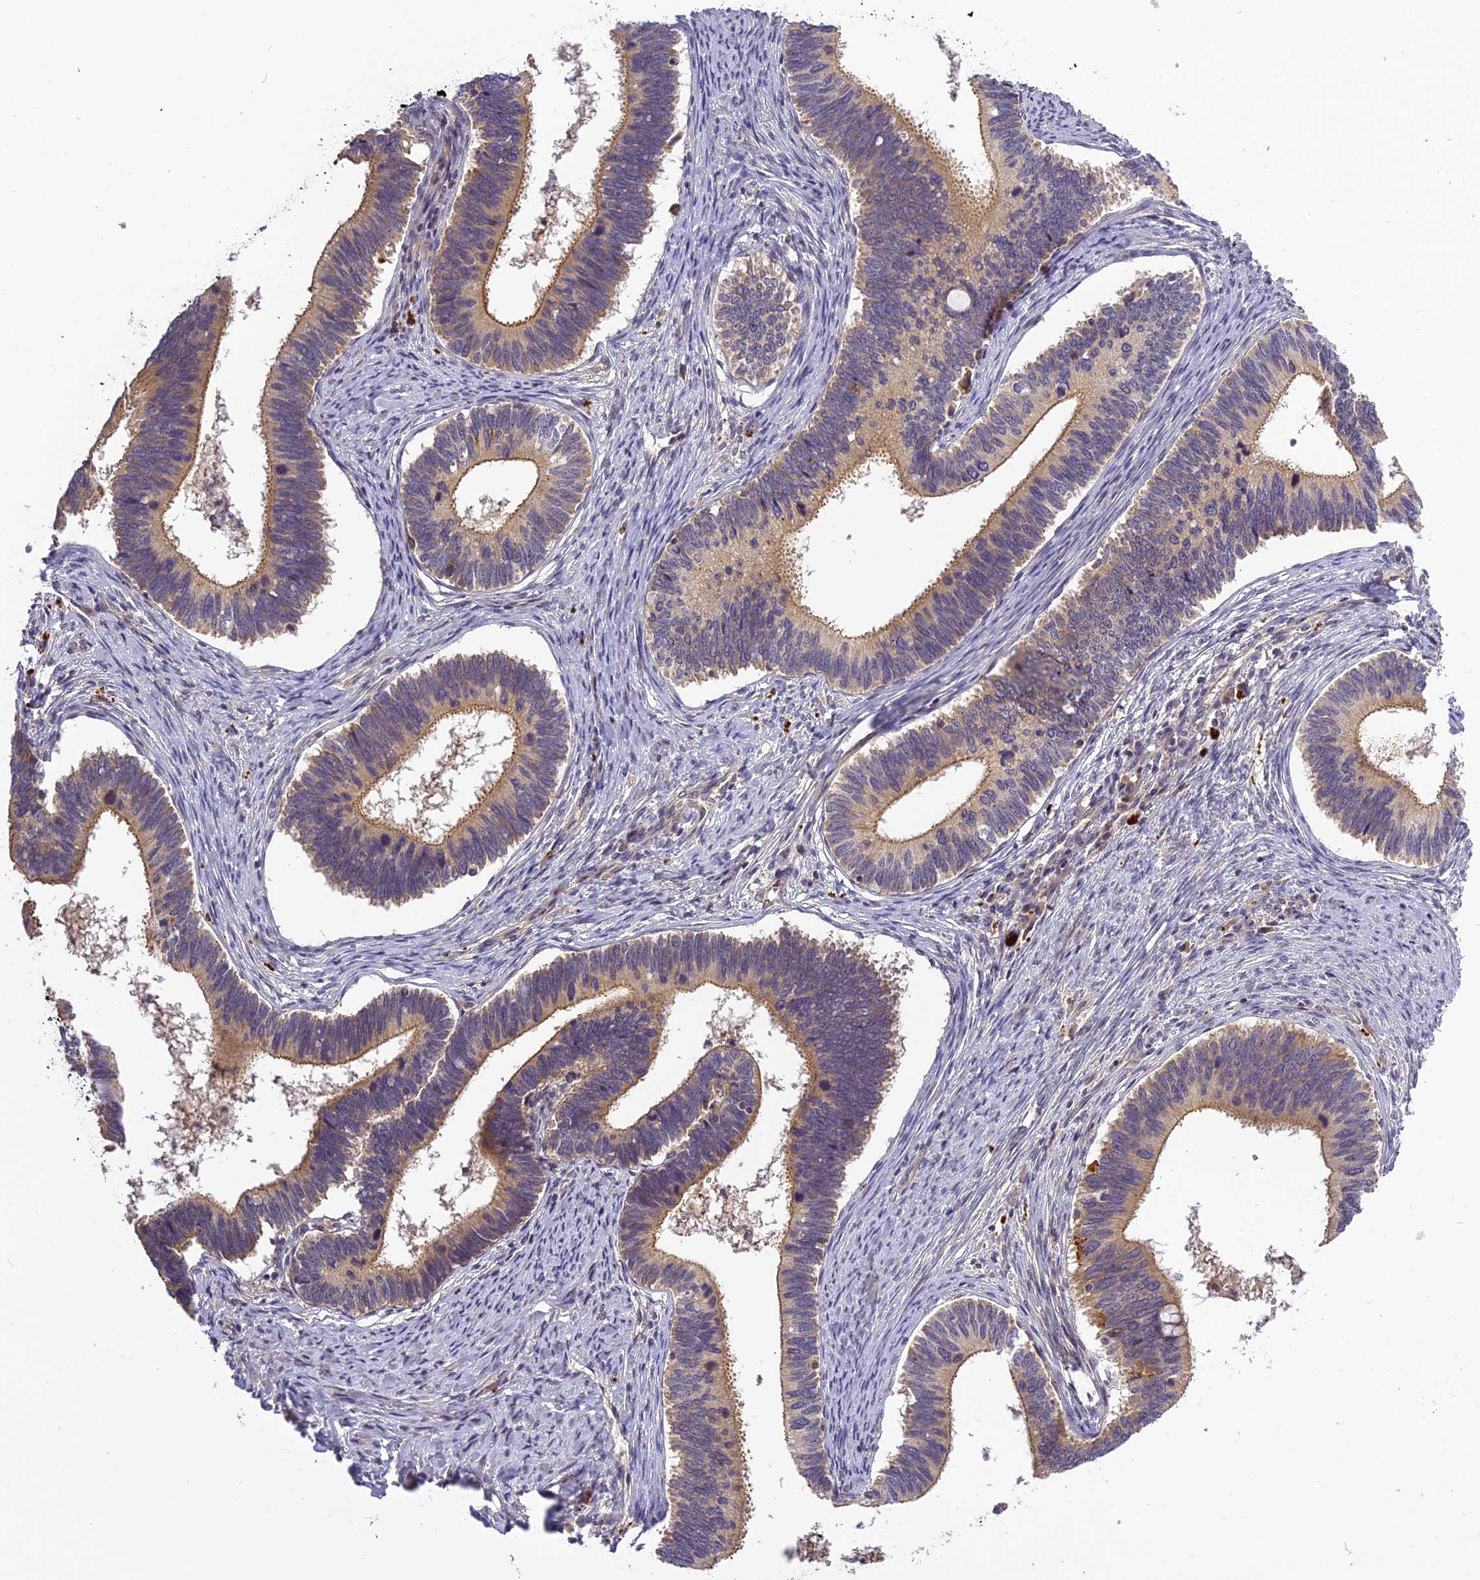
{"staining": {"intensity": "weak", "quantity": "25%-75%", "location": "cytoplasmic/membranous"}, "tissue": "cervical cancer", "cell_type": "Tumor cells", "image_type": "cancer", "snomed": [{"axis": "morphology", "description": "Adenocarcinoma, NOS"}, {"axis": "topography", "description": "Cervix"}], "caption": "Immunohistochemistry (IHC) image of human adenocarcinoma (cervical) stained for a protein (brown), which reveals low levels of weak cytoplasmic/membranous expression in about 25%-75% of tumor cells.", "gene": "FNIP2", "patient": {"sex": "female", "age": 42}}